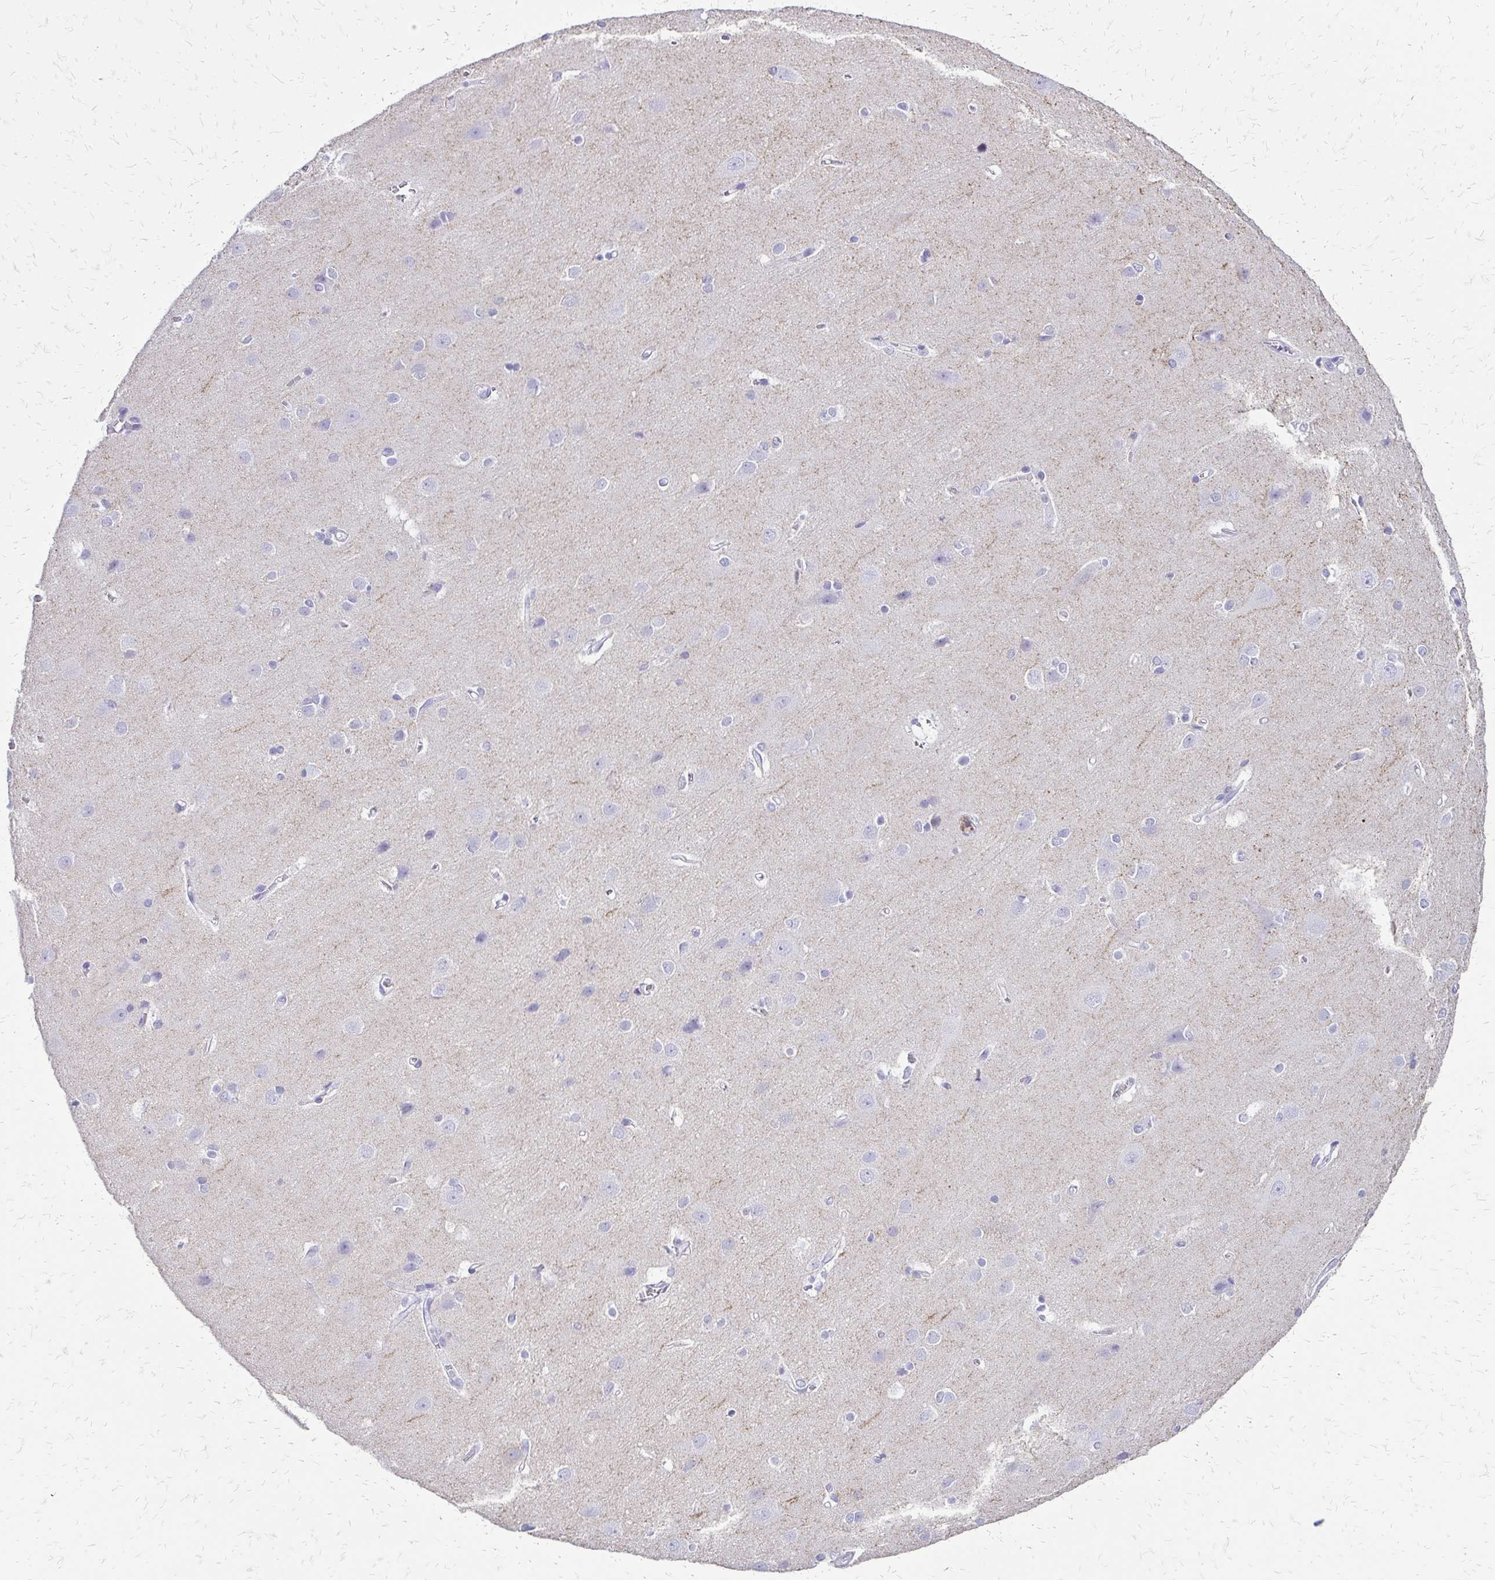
{"staining": {"intensity": "negative", "quantity": "none", "location": "none"}, "tissue": "cerebral cortex", "cell_type": "Endothelial cells", "image_type": "normal", "snomed": [{"axis": "morphology", "description": "Normal tissue, NOS"}, {"axis": "topography", "description": "Cerebral cortex"}], "caption": "Protein analysis of normal cerebral cortex shows no significant staining in endothelial cells. The staining was performed using DAB (3,3'-diaminobenzidine) to visualize the protein expression in brown, while the nuclei were stained in blue with hematoxylin (Magnification: 20x).", "gene": "SLC32A1", "patient": {"sex": "male", "age": 37}}